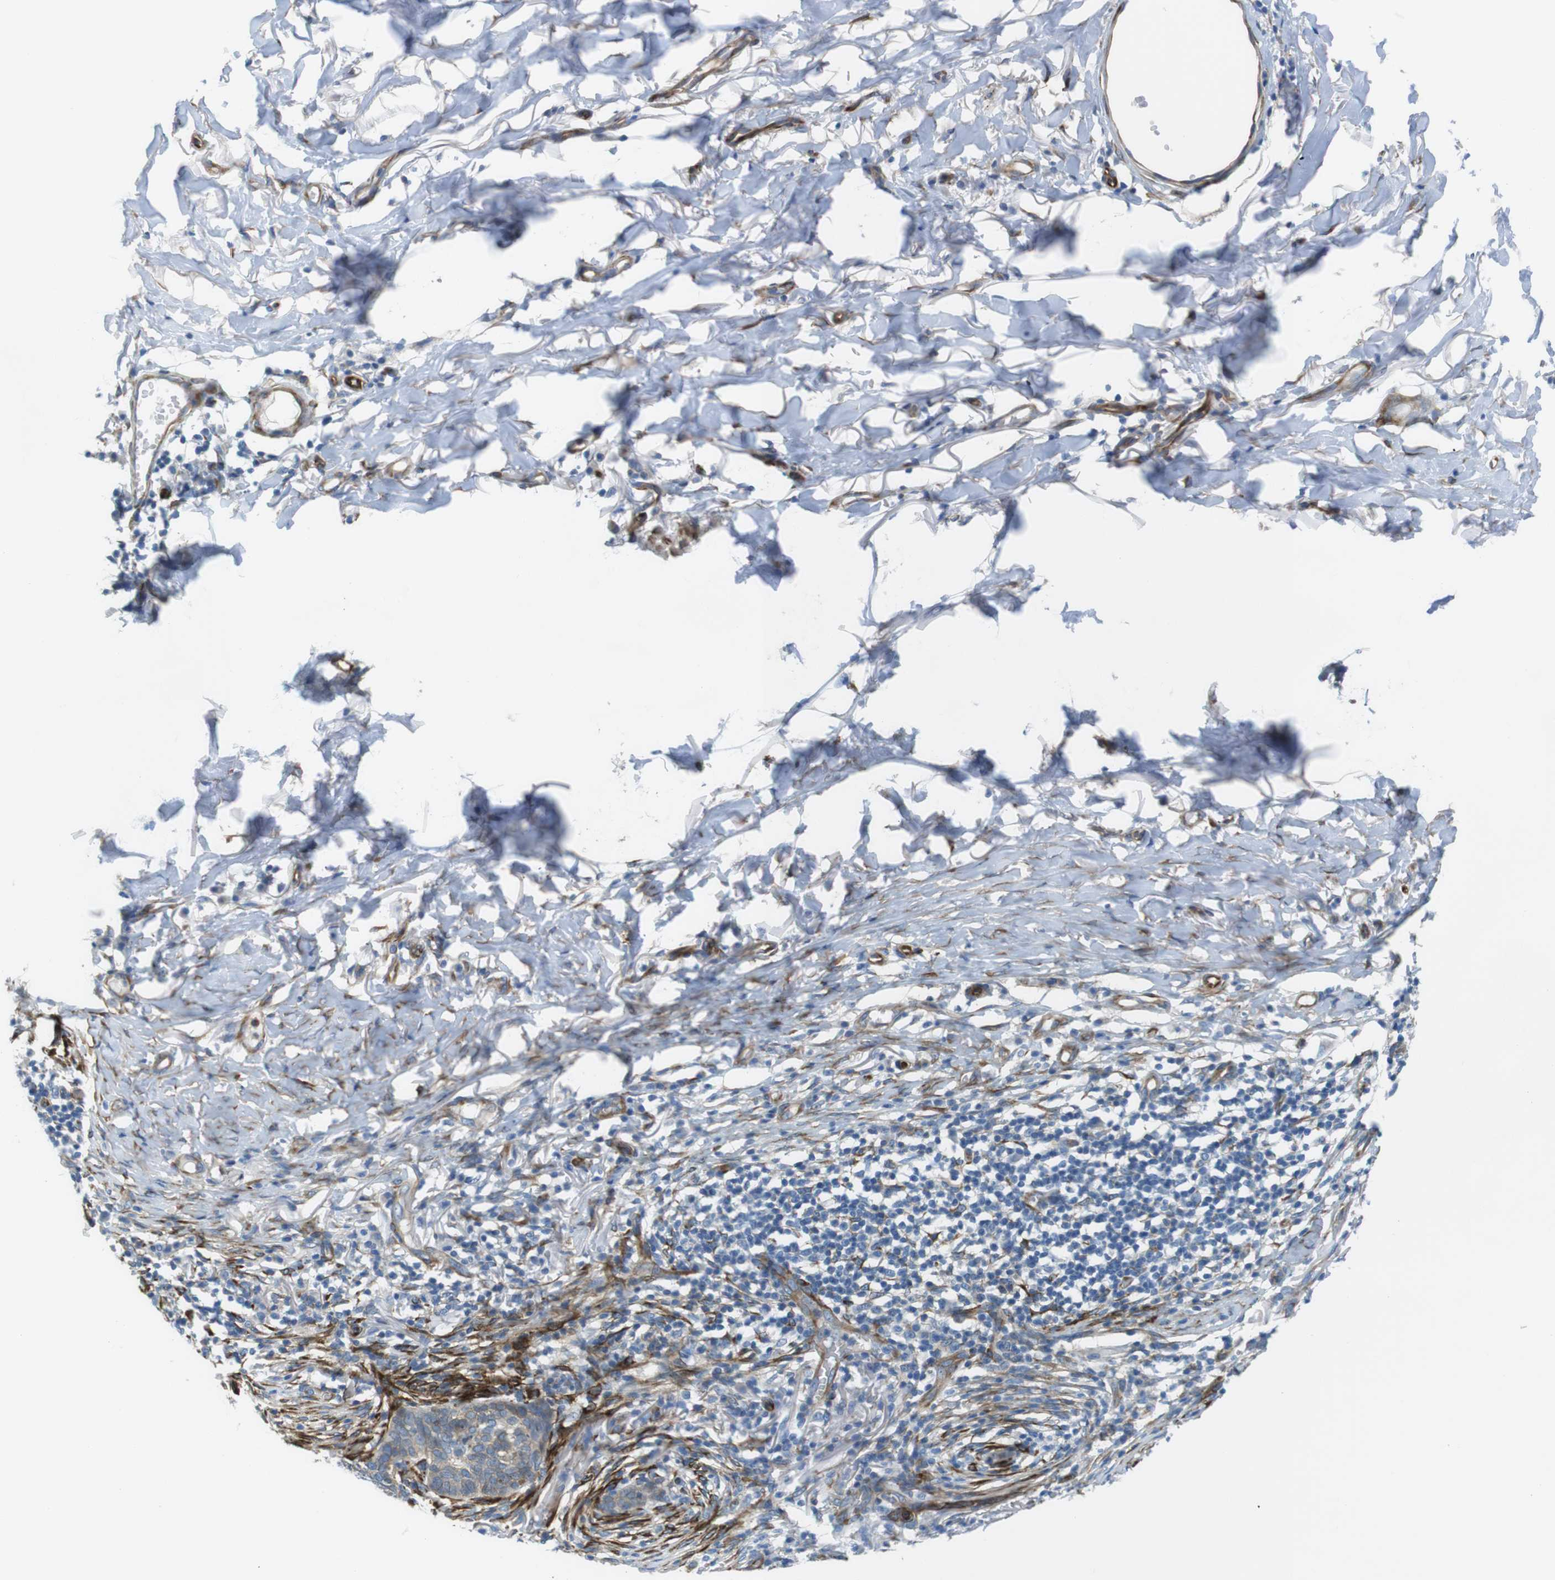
{"staining": {"intensity": "weak", "quantity": ">75%", "location": "cytoplasmic/membranous"}, "tissue": "skin cancer", "cell_type": "Tumor cells", "image_type": "cancer", "snomed": [{"axis": "morphology", "description": "Basal cell carcinoma"}, {"axis": "topography", "description": "Skin"}], "caption": "Immunohistochemistry (IHC) staining of skin cancer (basal cell carcinoma), which exhibits low levels of weak cytoplasmic/membranous staining in approximately >75% of tumor cells indicating weak cytoplasmic/membranous protein staining. The staining was performed using DAB (brown) for protein detection and nuclei were counterstained in hematoxylin (blue).", "gene": "EMP2", "patient": {"sex": "male", "age": 85}}